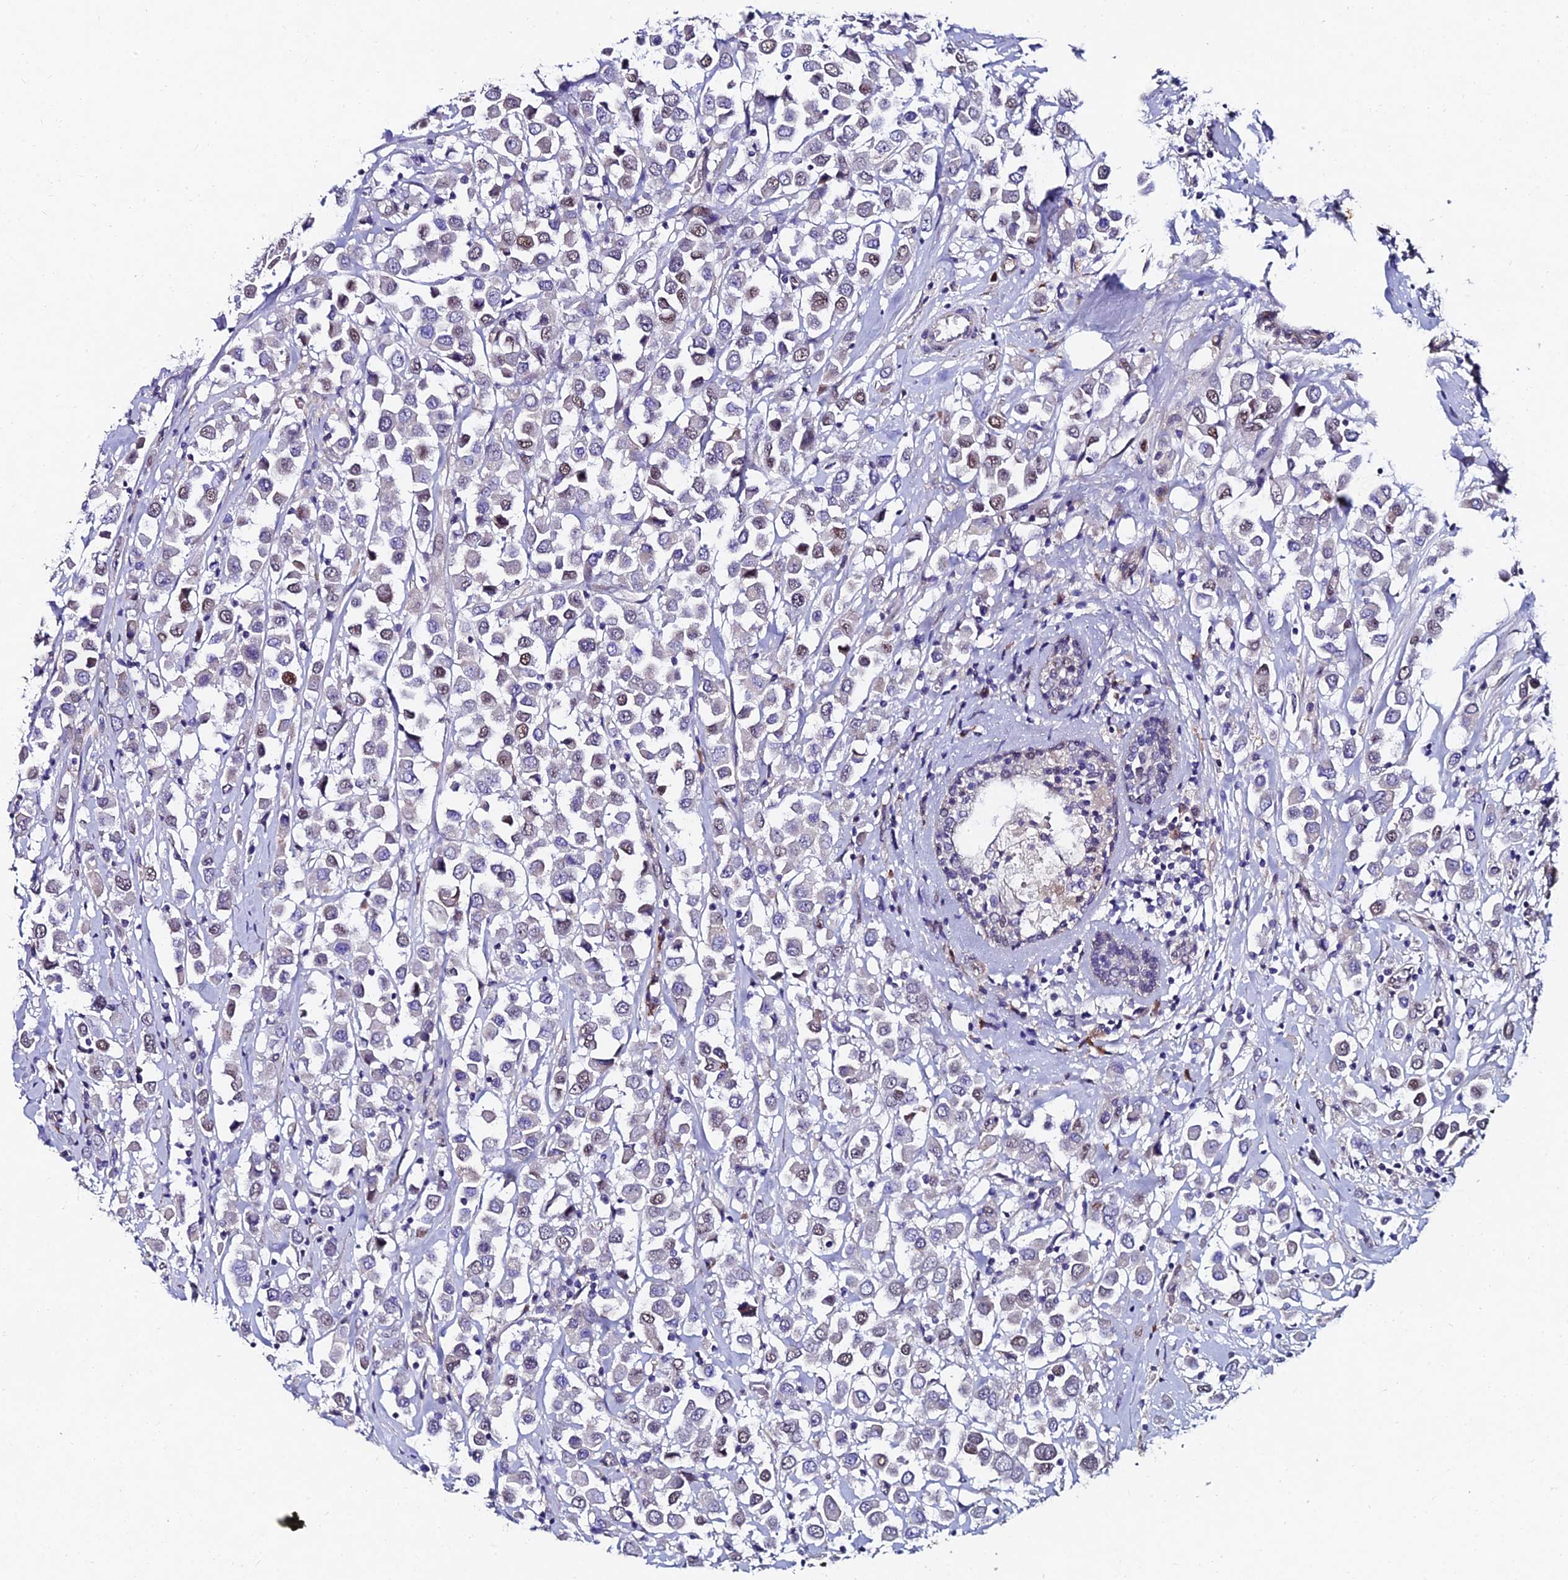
{"staining": {"intensity": "weak", "quantity": "25%-75%", "location": "nuclear"}, "tissue": "breast cancer", "cell_type": "Tumor cells", "image_type": "cancer", "snomed": [{"axis": "morphology", "description": "Duct carcinoma"}, {"axis": "topography", "description": "Breast"}], "caption": "Breast cancer (intraductal carcinoma) tissue demonstrates weak nuclear staining in approximately 25%-75% of tumor cells, visualized by immunohistochemistry.", "gene": "TRIM24", "patient": {"sex": "female", "age": 61}}